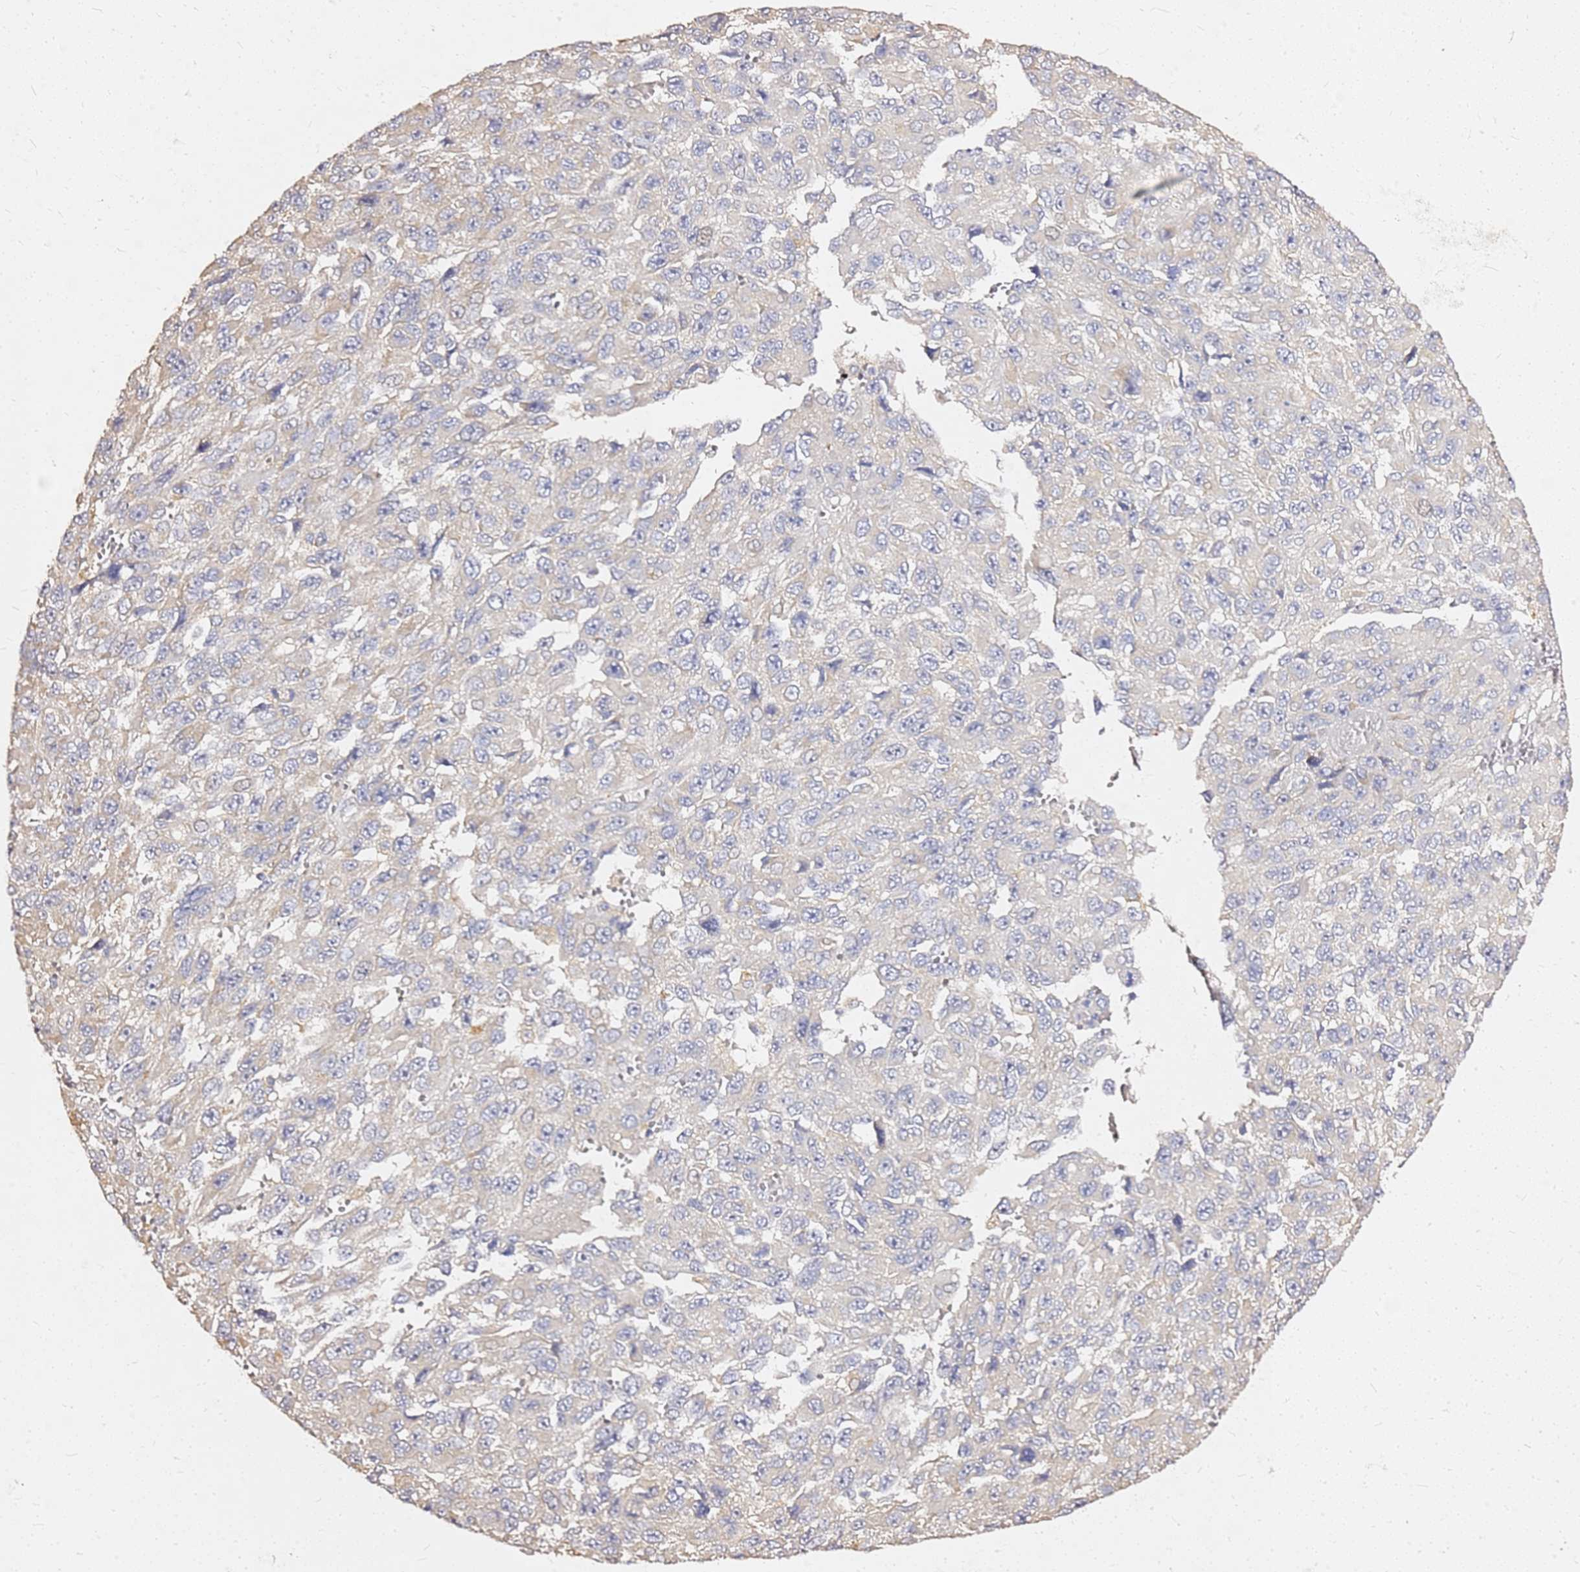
{"staining": {"intensity": "negative", "quantity": "none", "location": "none"}, "tissue": "melanoma", "cell_type": "Tumor cells", "image_type": "cancer", "snomed": [{"axis": "morphology", "description": "Normal tissue, NOS"}, {"axis": "morphology", "description": "Malignant melanoma, NOS"}, {"axis": "topography", "description": "Skin"}], "caption": "Micrograph shows no significant protein staining in tumor cells of melanoma.", "gene": "EXD3", "patient": {"sex": "female", "age": 96}}